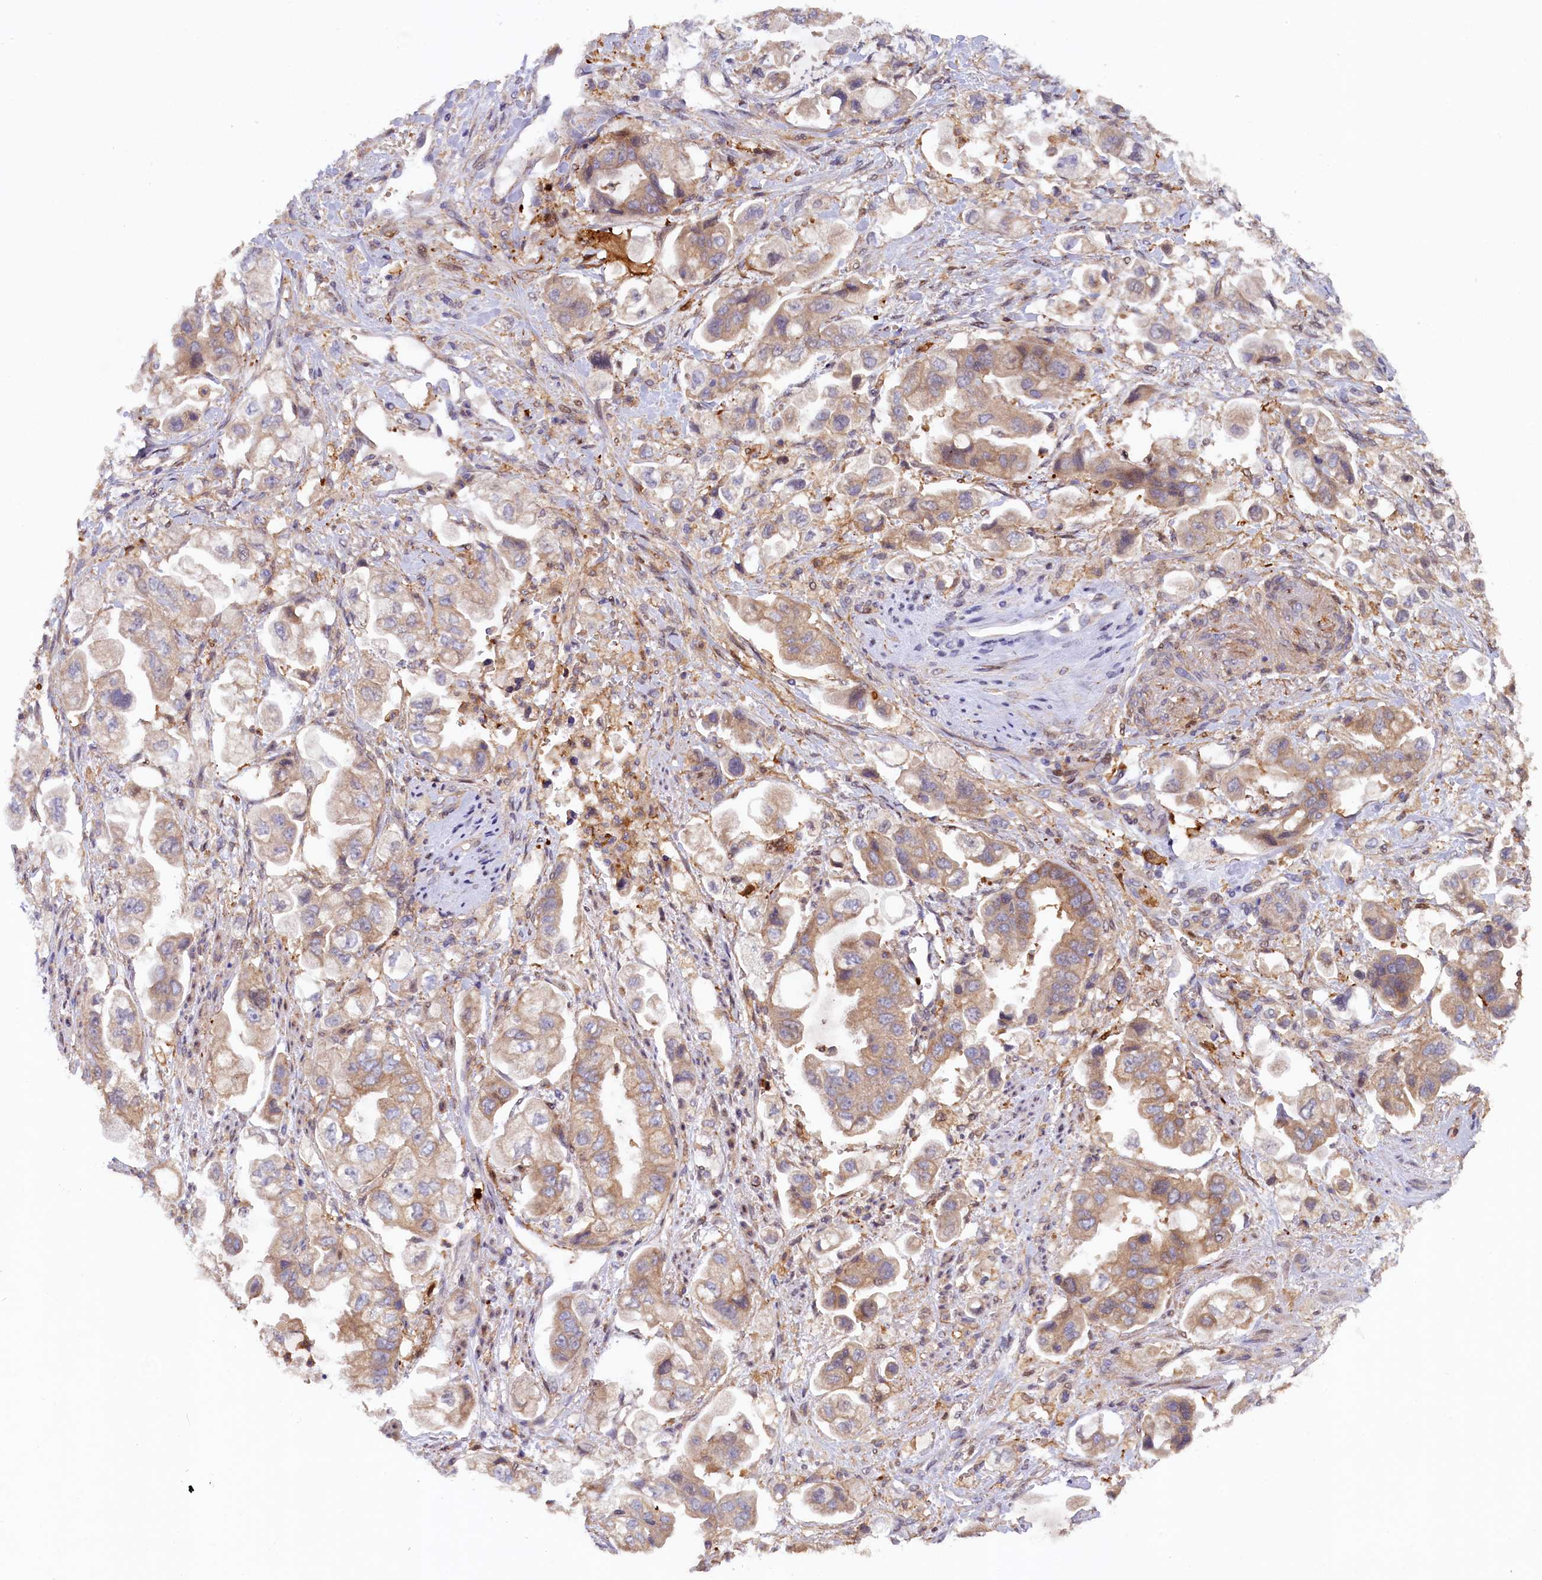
{"staining": {"intensity": "weak", "quantity": "<25%", "location": "cytoplasmic/membranous"}, "tissue": "stomach cancer", "cell_type": "Tumor cells", "image_type": "cancer", "snomed": [{"axis": "morphology", "description": "Adenocarcinoma, NOS"}, {"axis": "topography", "description": "Stomach"}], "caption": "An IHC micrograph of stomach adenocarcinoma is shown. There is no staining in tumor cells of stomach adenocarcinoma.", "gene": "FERMT1", "patient": {"sex": "male", "age": 62}}